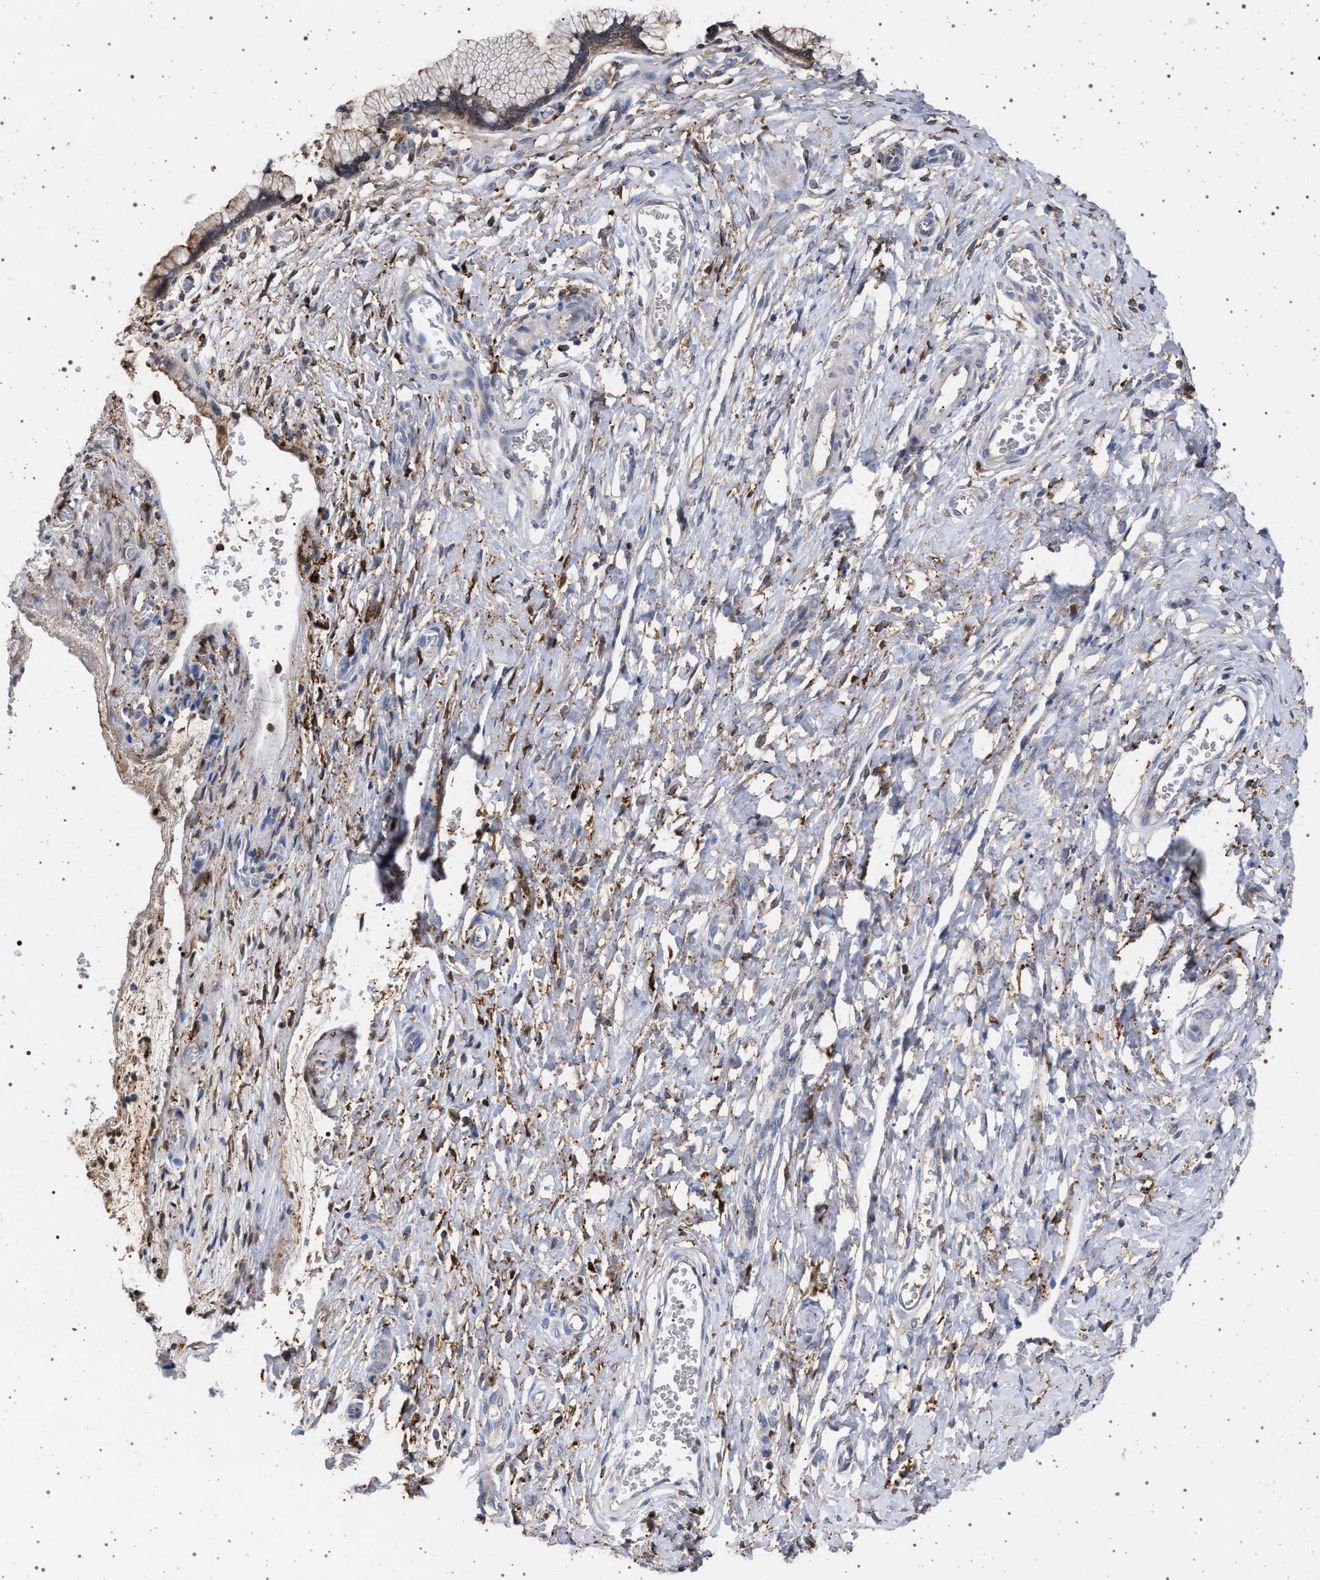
{"staining": {"intensity": "weak", "quantity": "<25%", "location": "cytoplasmic/membranous"}, "tissue": "cervix", "cell_type": "Glandular cells", "image_type": "normal", "snomed": [{"axis": "morphology", "description": "Normal tissue, NOS"}, {"axis": "topography", "description": "Cervix"}], "caption": "Glandular cells are negative for brown protein staining in unremarkable cervix. The staining is performed using DAB (3,3'-diaminobenzidine) brown chromogen with nuclei counter-stained in using hematoxylin.", "gene": "PLG", "patient": {"sex": "female", "age": 55}}